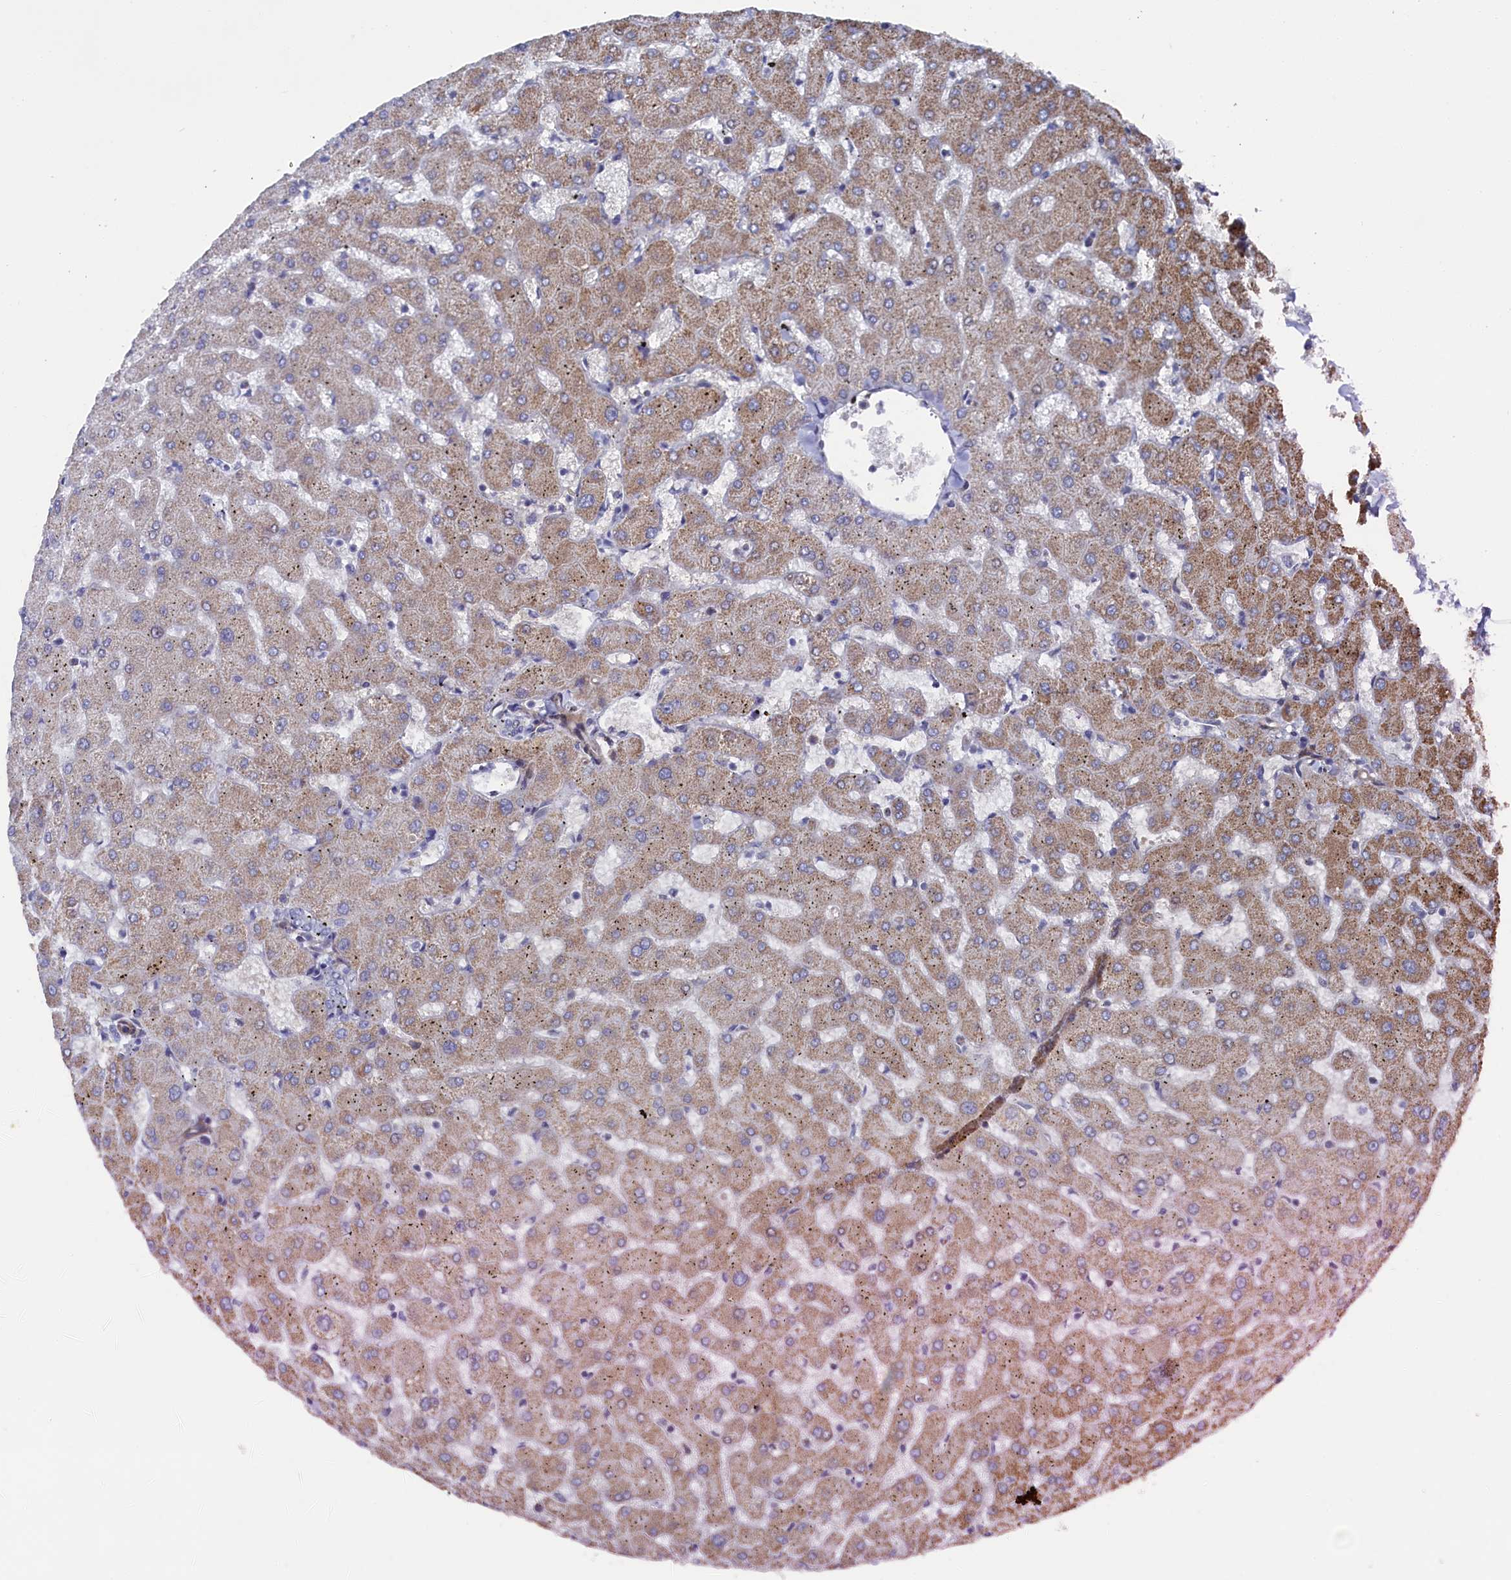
{"staining": {"intensity": "negative", "quantity": "none", "location": "none"}, "tissue": "liver", "cell_type": "Cholangiocytes", "image_type": "normal", "snomed": [{"axis": "morphology", "description": "Normal tissue, NOS"}, {"axis": "topography", "description": "Liver"}], "caption": "Image shows no significant protein expression in cholangiocytes of benign liver.", "gene": "ZNF891", "patient": {"sex": "female", "age": 63}}